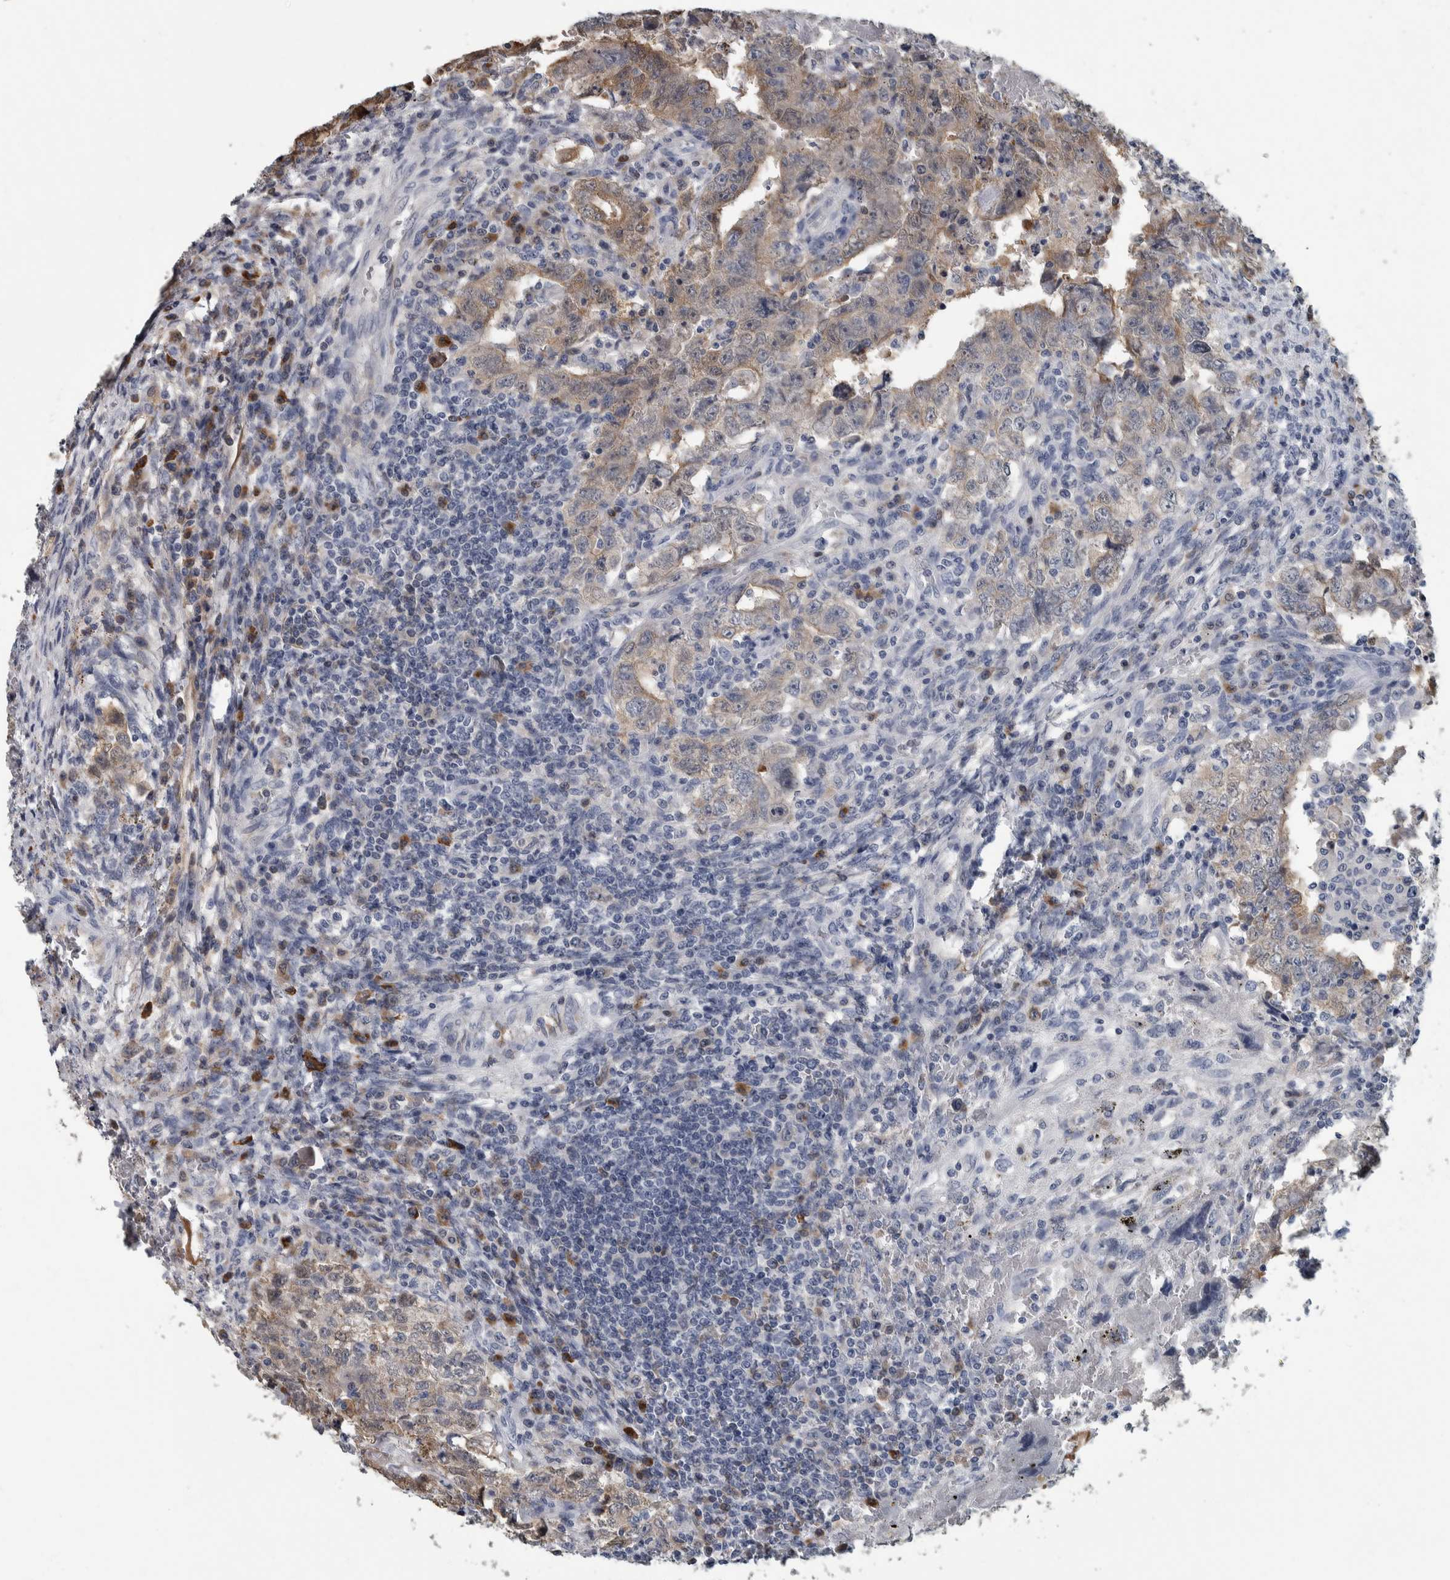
{"staining": {"intensity": "weak", "quantity": "25%-75%", "location": "cytoplasmic/membranous"}, "tissue": "testis cancer", "cell_type": "Tumor cells", "image_type": "cancer", "snomed": [{"axis": "morphology", "description": "Carcinoma, Embryonal, NOS"}, {"axis": "topography", "description": "Testis"}], "caption": "Tumor cells reveal weak cytoplasmic/membranous expression in approximately 25%-75% of cells in embryonal carcinoma (testis). (IHC, brightfield microscopy, high magnification).", "gene": "CAVIN4", "patient": {"sex": "male", "age": 26}}